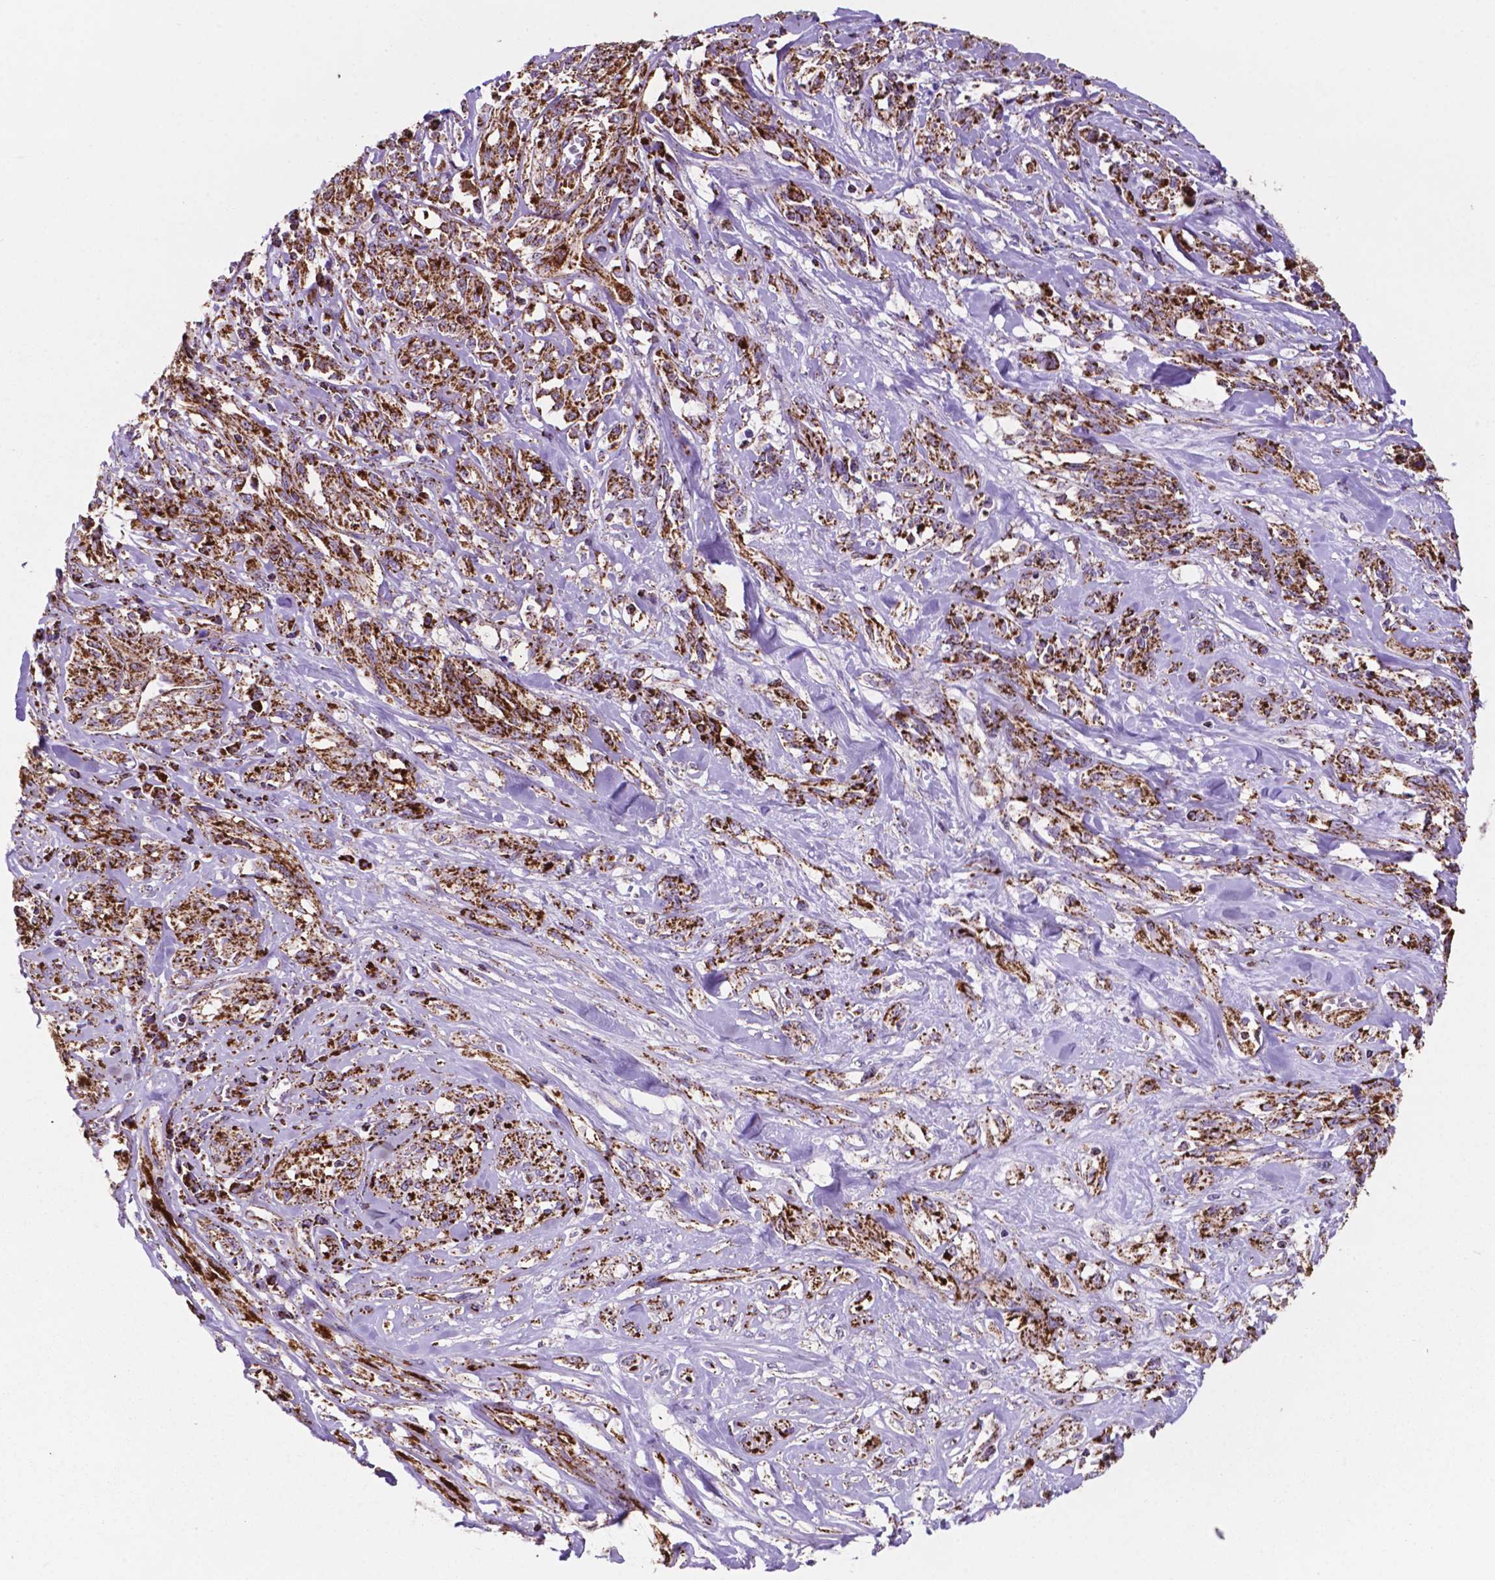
{"staining": {"intensity": "strong", "quantity": ">75%", "location": "cytoplasmic/membranous"}, "tissue": "melanoma", "cell_type": "Tumor cells", "image_type": "cancer", "snomed": [{"axis": "morphology", "description": "Malignant melanoma, NOS"}, {"axis": "topography", "description": "Skin"}], "caption": "Immunohistochemistry of melanoma displays high levels of strong cytoplasmic/membranous positivity in about >75% of tumor cells.", "gene": "HSPD1", "patient": {"sex": "female", "age": 91}}